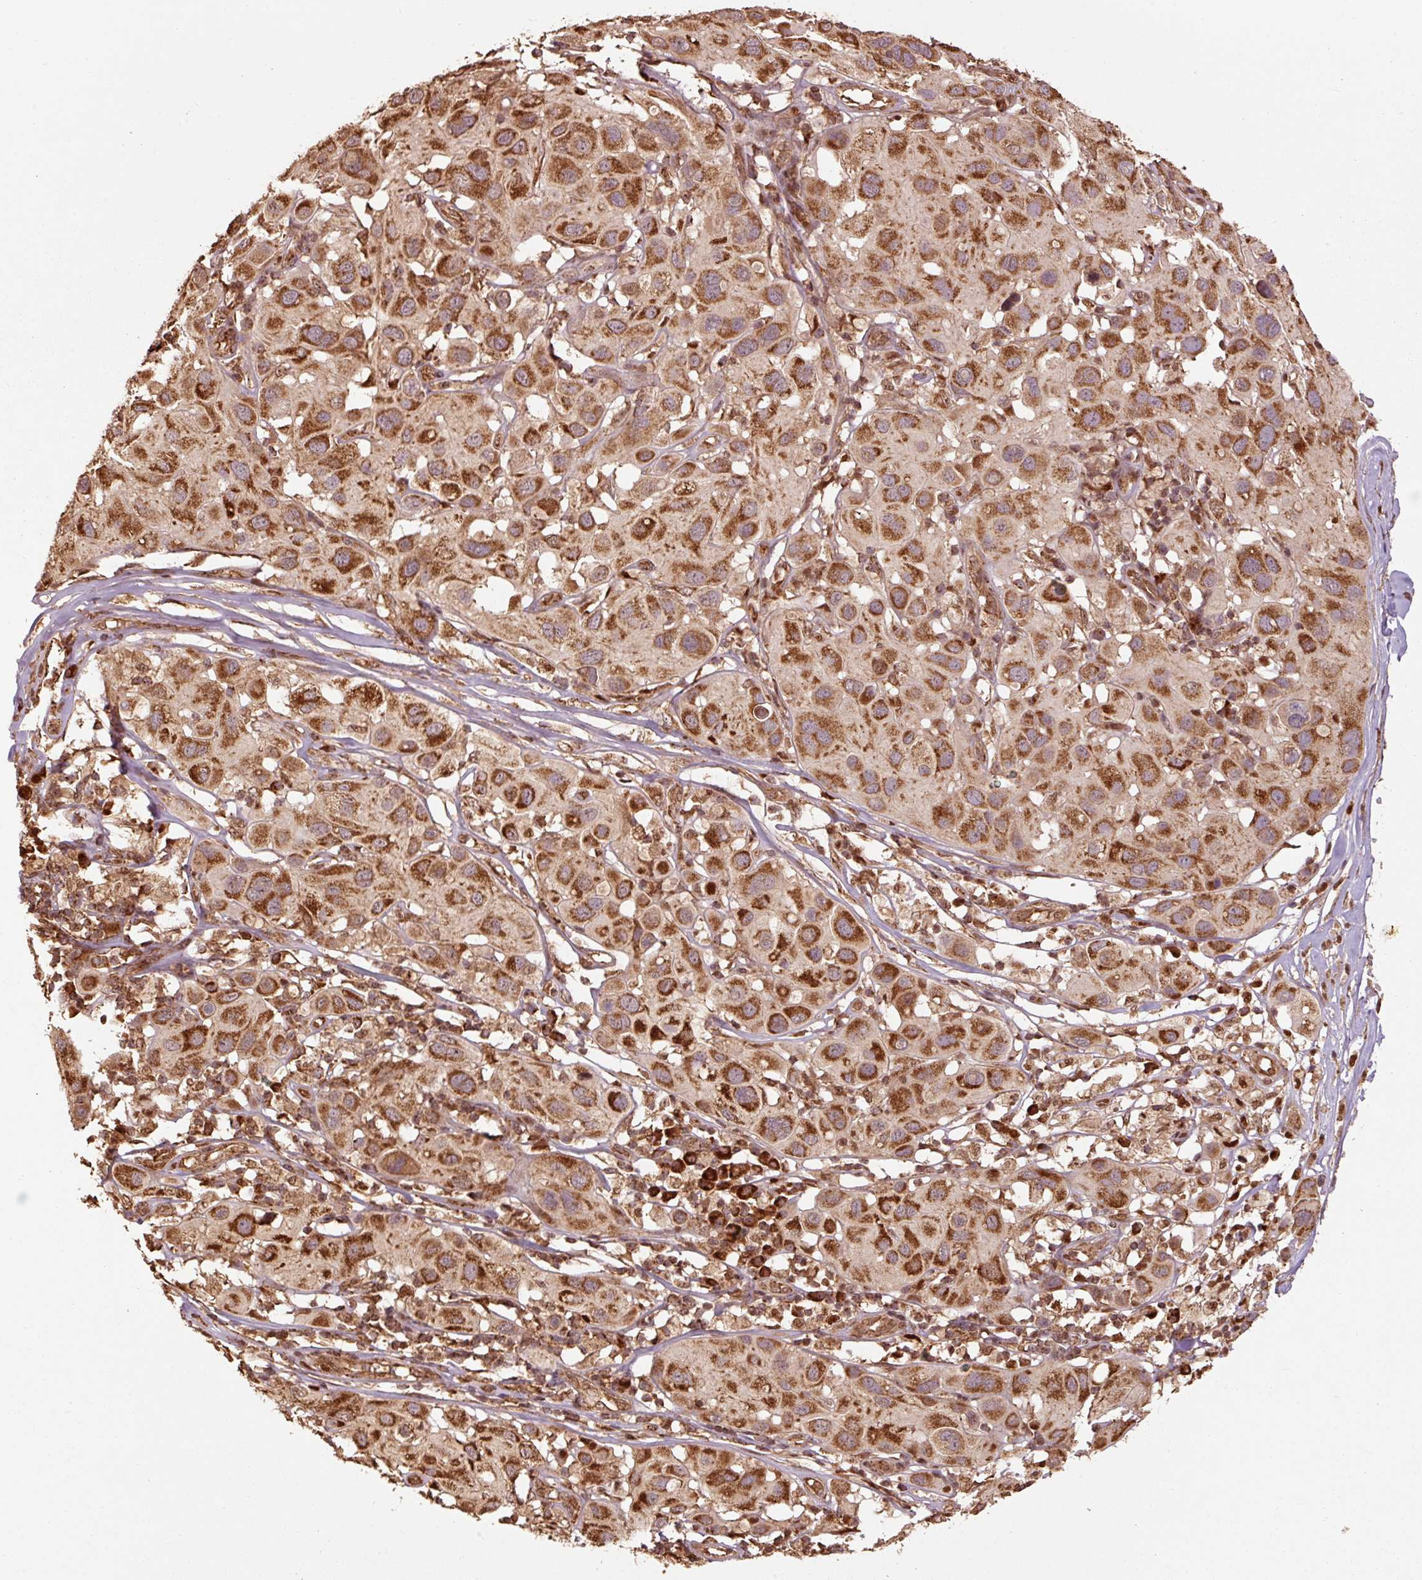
{"staining": {"intensity": "strong", "quantity": ">75%", "location": "cytoplasmic/membranous"}, "tissue": "melanoma", "cell_type": "Tumor cells", "image_type": "cancer", "snomed": [{"axis": "morphology", "description": "Malignant melanoma, Metastatic site"}, {"axis": "topography", "description": "Skin"}], "caption": "Tumor cells display high levels of strong cytoplasmic/membranous positivity in approximately >75% of cells in melanoma.", "gene": "MRPL16", "patient": {"sex": "male", "age": 41}}